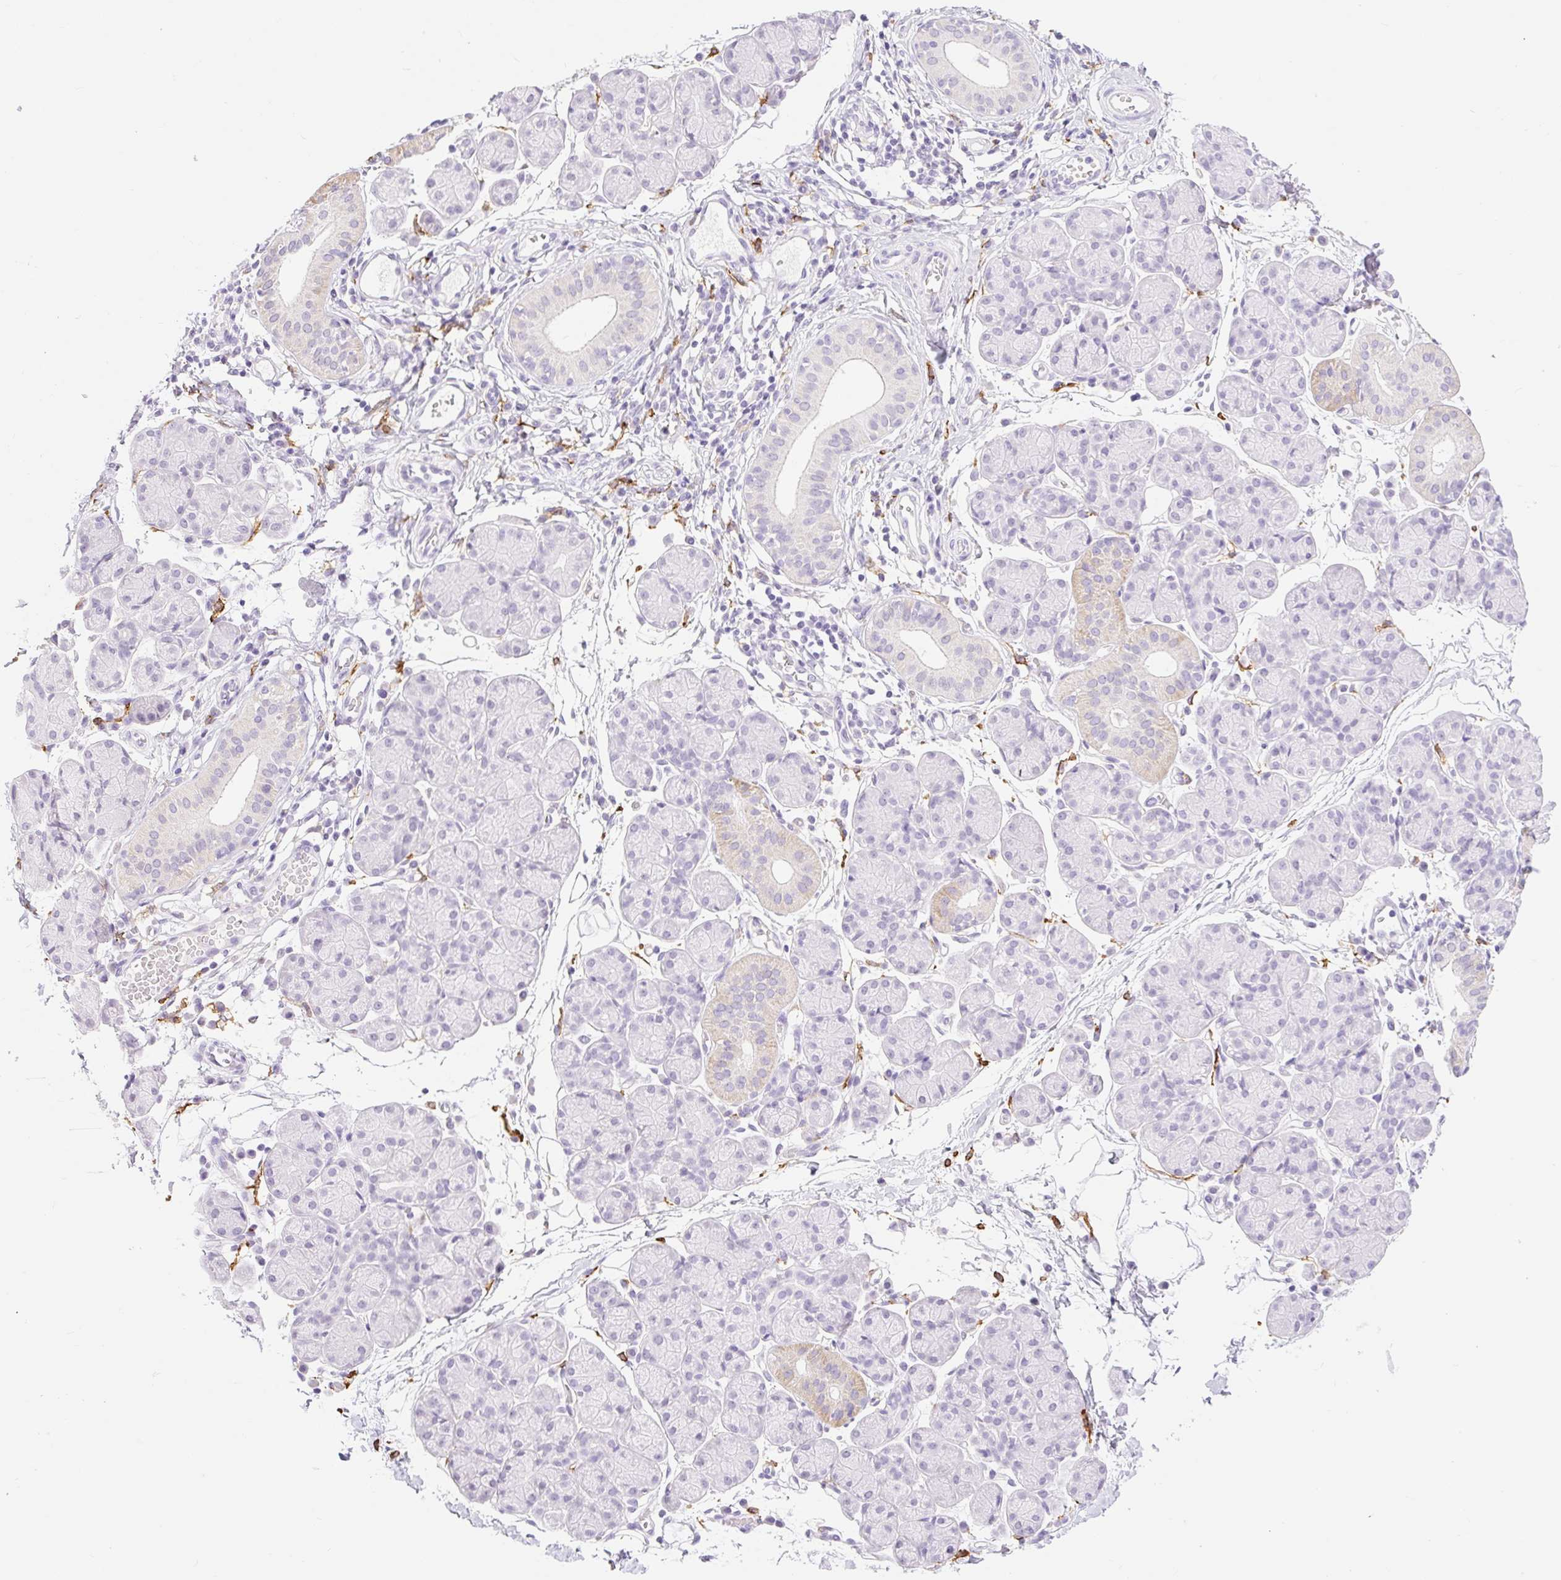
{"staining": {"intensity": "negative", "quantity": "none", "location": "none"}, "tissue": "salivary gland", "cell_type": "Glandular cells", "image_type": "normal", "snomed": [{"axis": "morphology", "description": "Normal tissue, NOS"}, {"axis": "morphology", "description": "Inflammation, NOS"}, {"axis": "topography", "description": "Lymph node"}, {"axis": "topography", "description": "Salivary gland"}], "caption": "Benign salivary gland was stained to show a protein in brown. There is no significant positivity in glandular cells.", "gene": "SIGLEC1", "patient": {"sex": "male", "age": 3}}